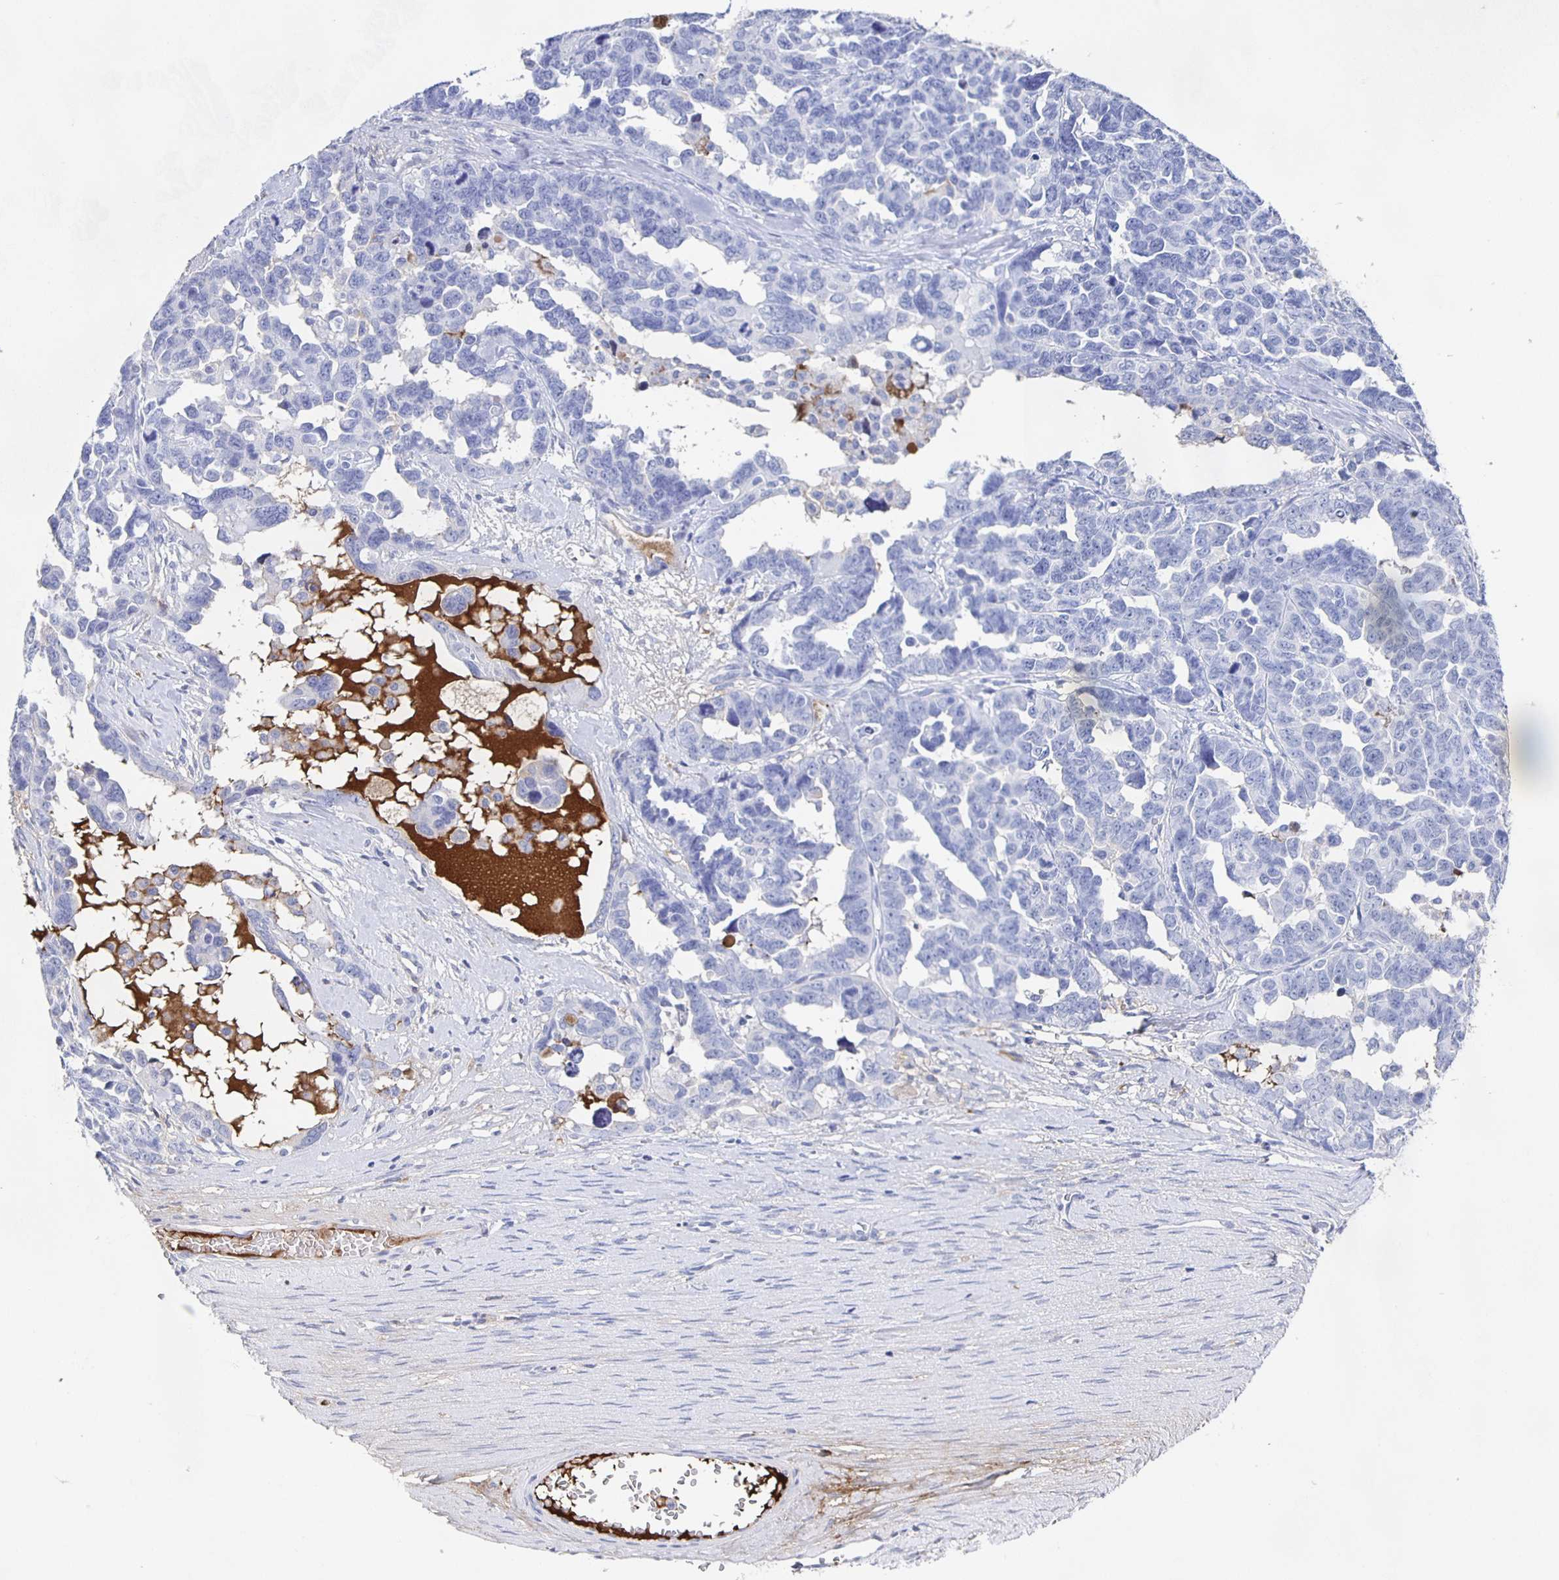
{"staining": {"intensity": "negative", "quantity": "none", "location": "none"}, "tissue": "ovarian cancer", "cell_type": "Tumor cells", "image_type": "cancer", "snomed": [{"axis": "morphology", "description": "Cystadenocarcinoma, serous, NOS"}, {"axis": "topography", "description": "Ovary"}], "caption": "Ovarian serous cystadenocarcinoma was stained to show a protein in brown. There is no significant expression in tumor cells.", "gene": "FGA", "patient": {"sex": "female", "age": 69}}